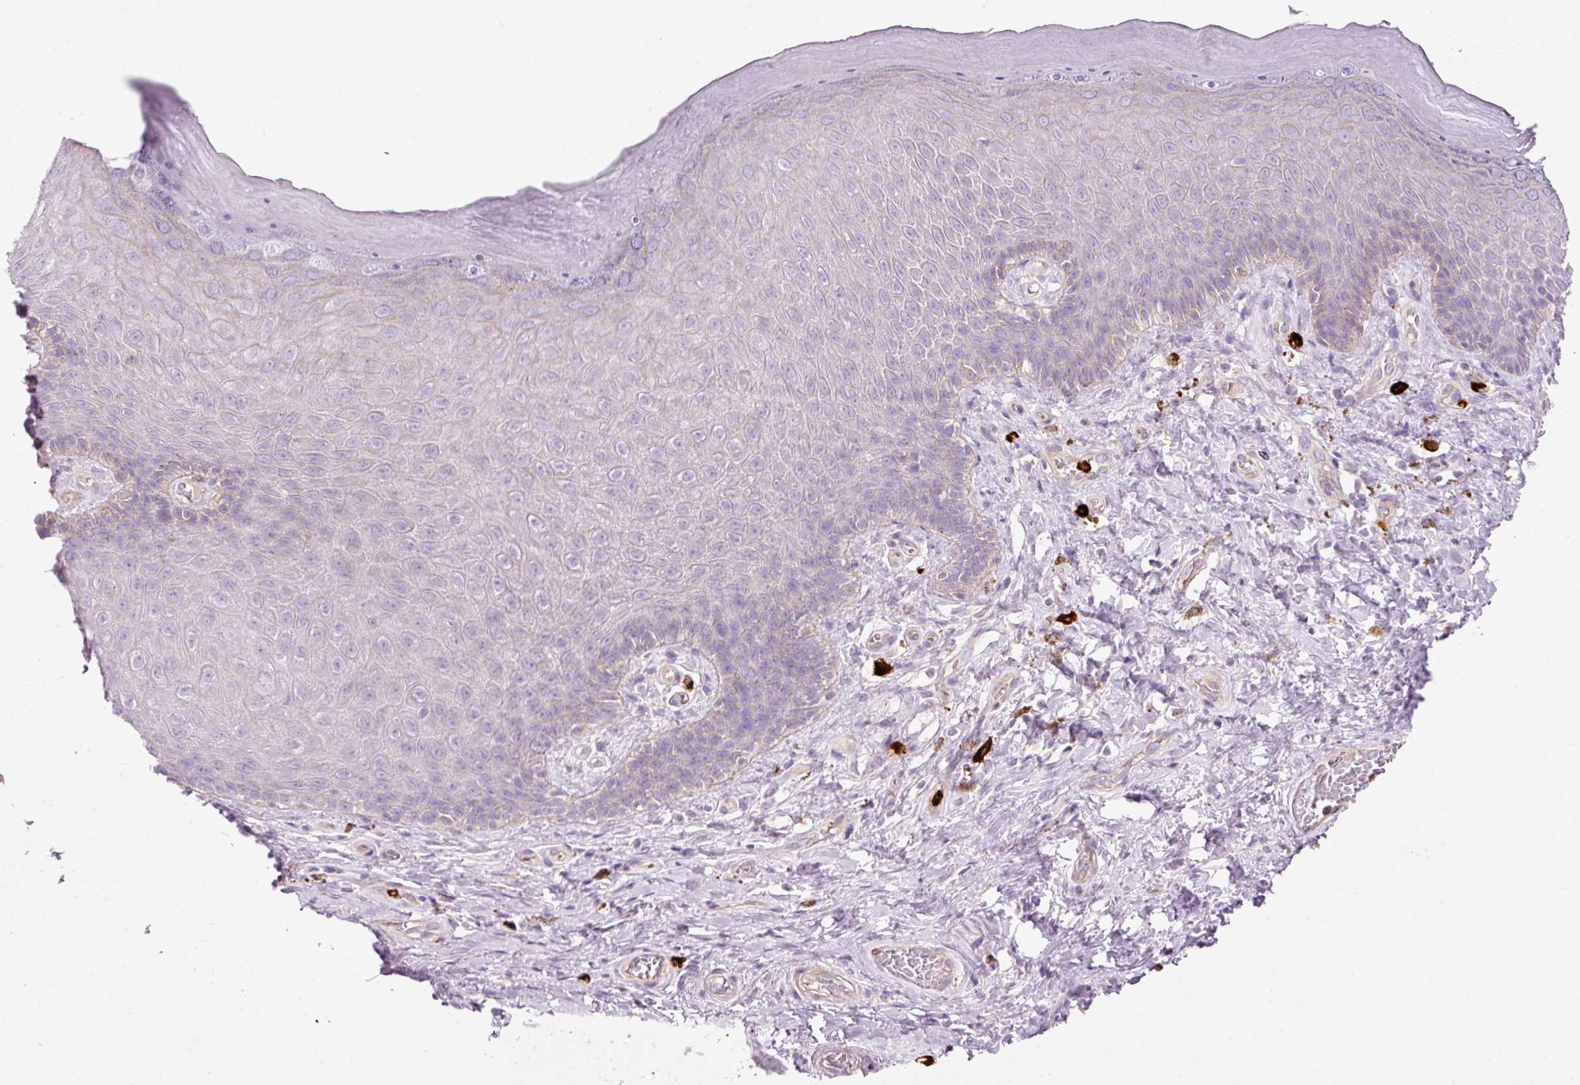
{"staining": {"intensity": "negative", "quantity": "none", "location": "none"}, "tissue": "skin", "cell_type": "Epidermal cells", "image_type": "normal", "snomed": [{"axis": "morphology", "description": "Normal tissue, NOS"}, {"axis": "topography", "description": "Anal"}, {"axis": "topography", "description": "Peripheral nerve tissue"}], "caption": "This is an immunohistochemistry histopathology image of benign human skin. There is no staining in epidermal cells.", "gene": "MAP3K3", "patient": {"sex": "male", "age": 53}}